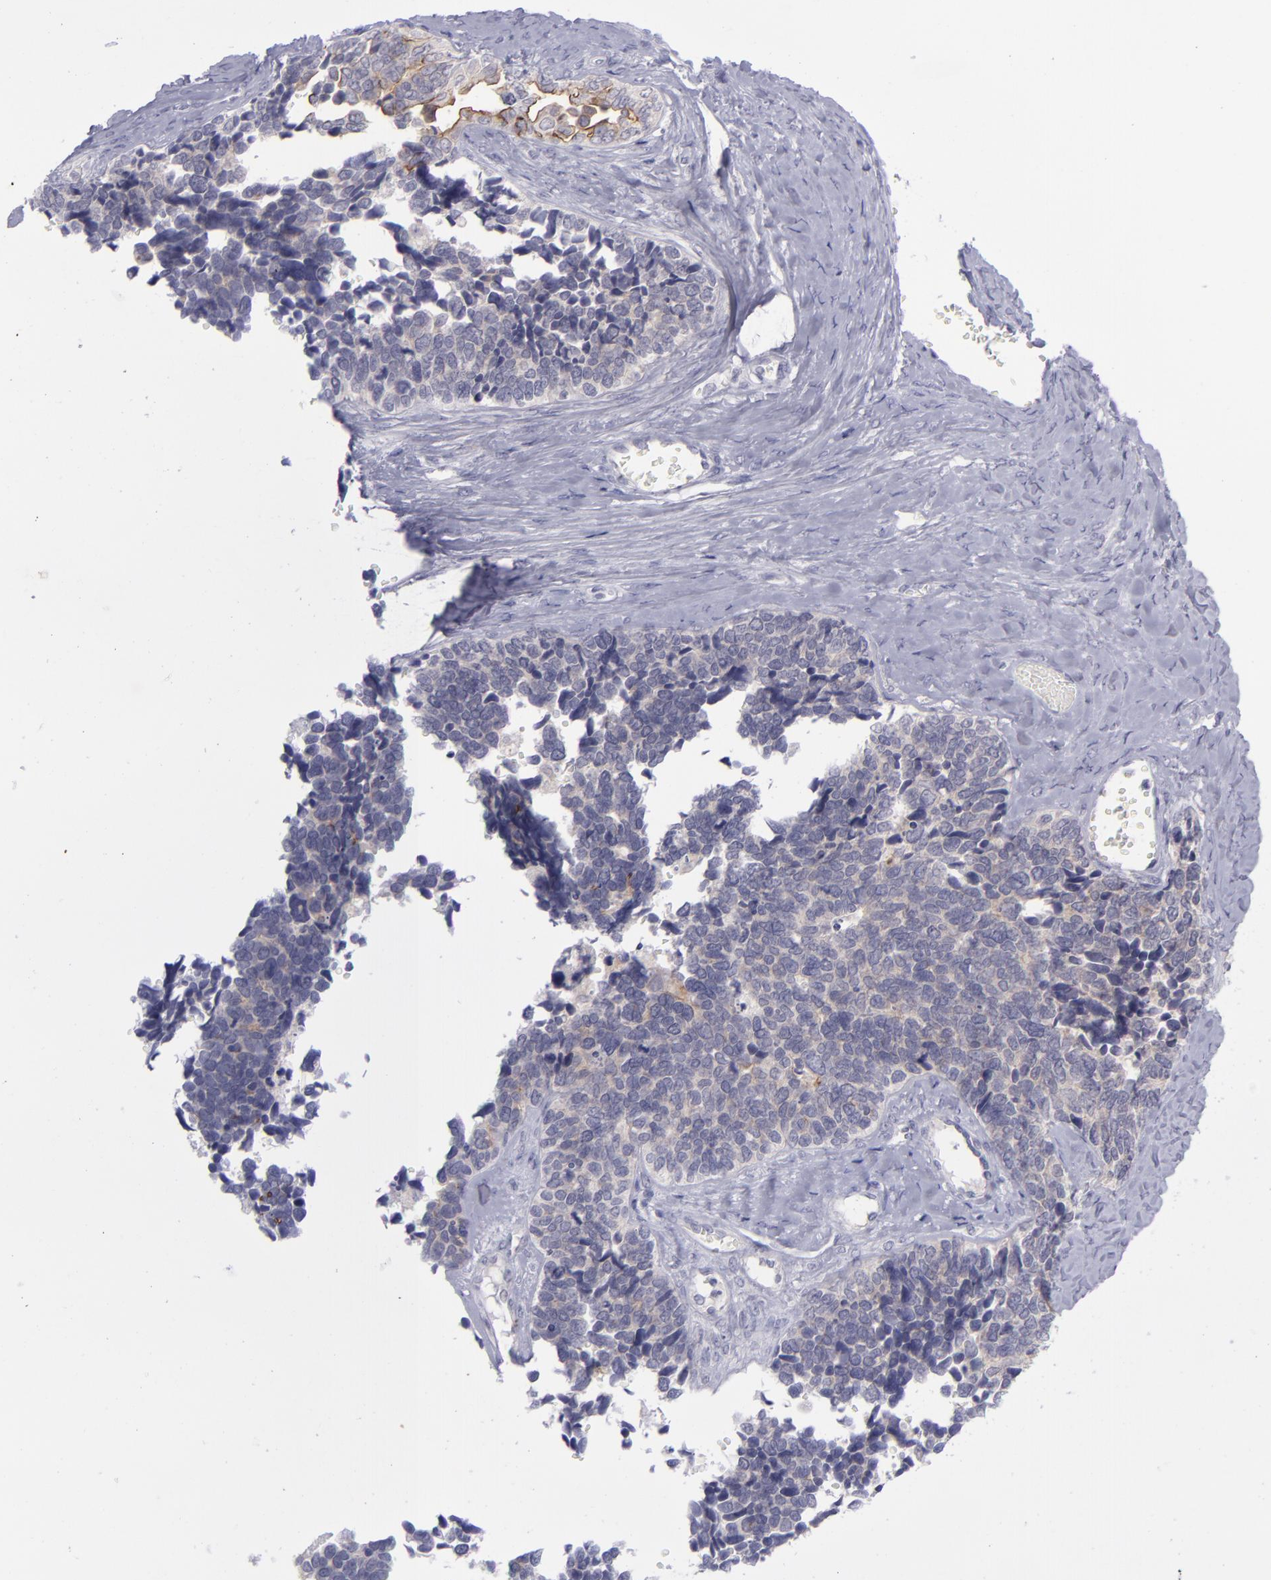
{"staining": {"intensity": "weak", "quantity": "25%-75%", "location": "cytoplasmic/membranous"}, "tissue": "ovarian cancer", "cell_type": "Tumor cells", "image_type": "cancer", "snomed": [{"axis": "morphology", "description": "Cystadenocarcinoma, serous, NOS"}, {"axis": "topography", "description": "Ovary"}], "caption": "Human ovarian cancer (serous cystadenocarcinoma) stained with a protein marker shows weak staining in tumor cells.", "gene": "EVPL", "patient": {"sex": "female", "age": 77}}